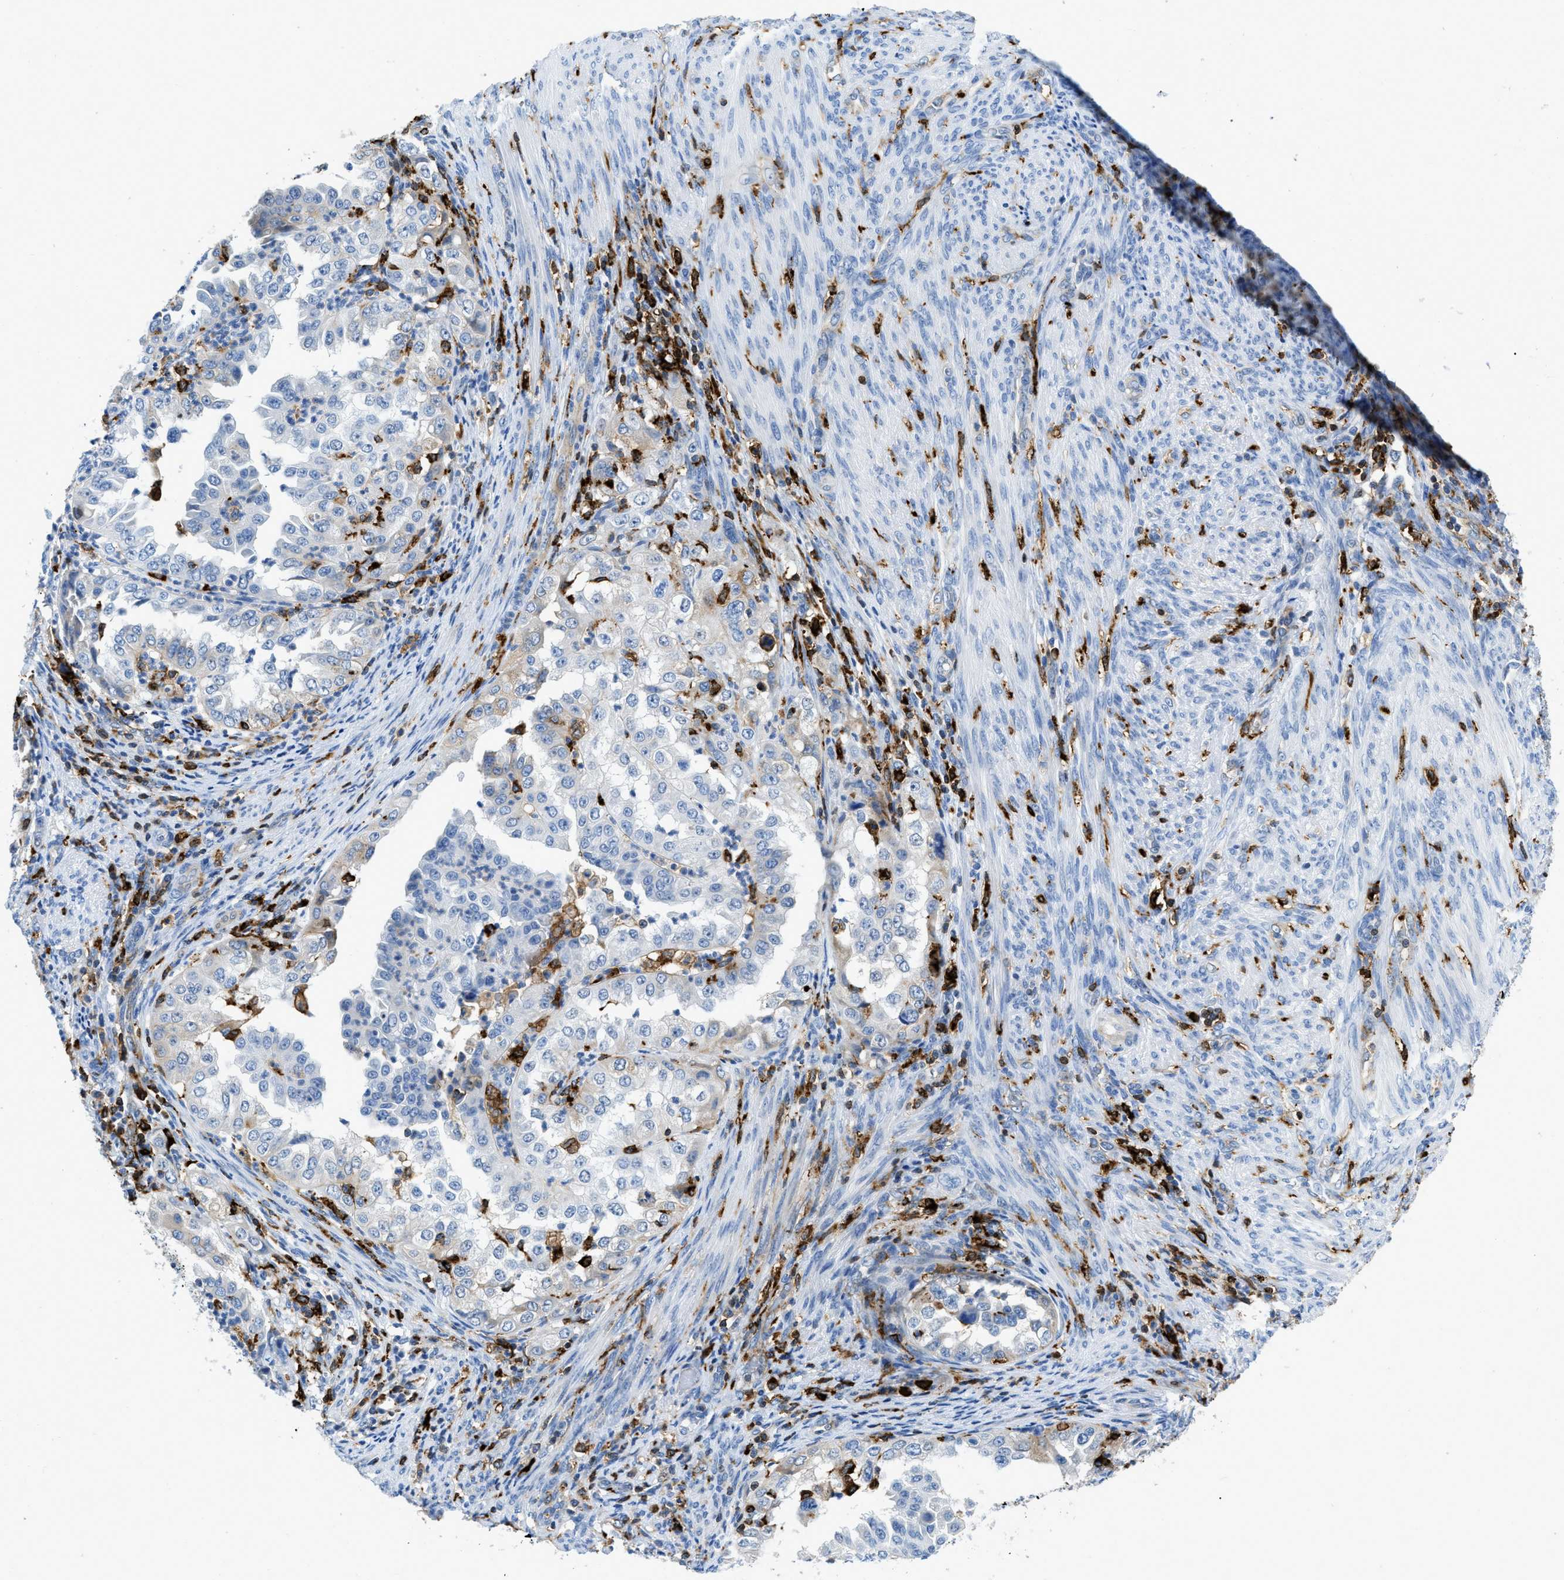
{"staining": {"intensity": "weak", "quantity": "<25%", "location": "cytoplasmic/membranous"}, "tissue": "endometrial cancer", "cell_type": "Tumor cells", "image_type": "cancer", "snomed": [{"axis": "morphology", "description": "Adenocarcinoma, NOS"}, {"axis": "topography", "description": "Endometrium"}], "caption": "The image exhibits no staining of tumor cells in adenocarcinoma (endometrial).", "gene": "CD226", "patient": {"sex": "female", "age": 85}}